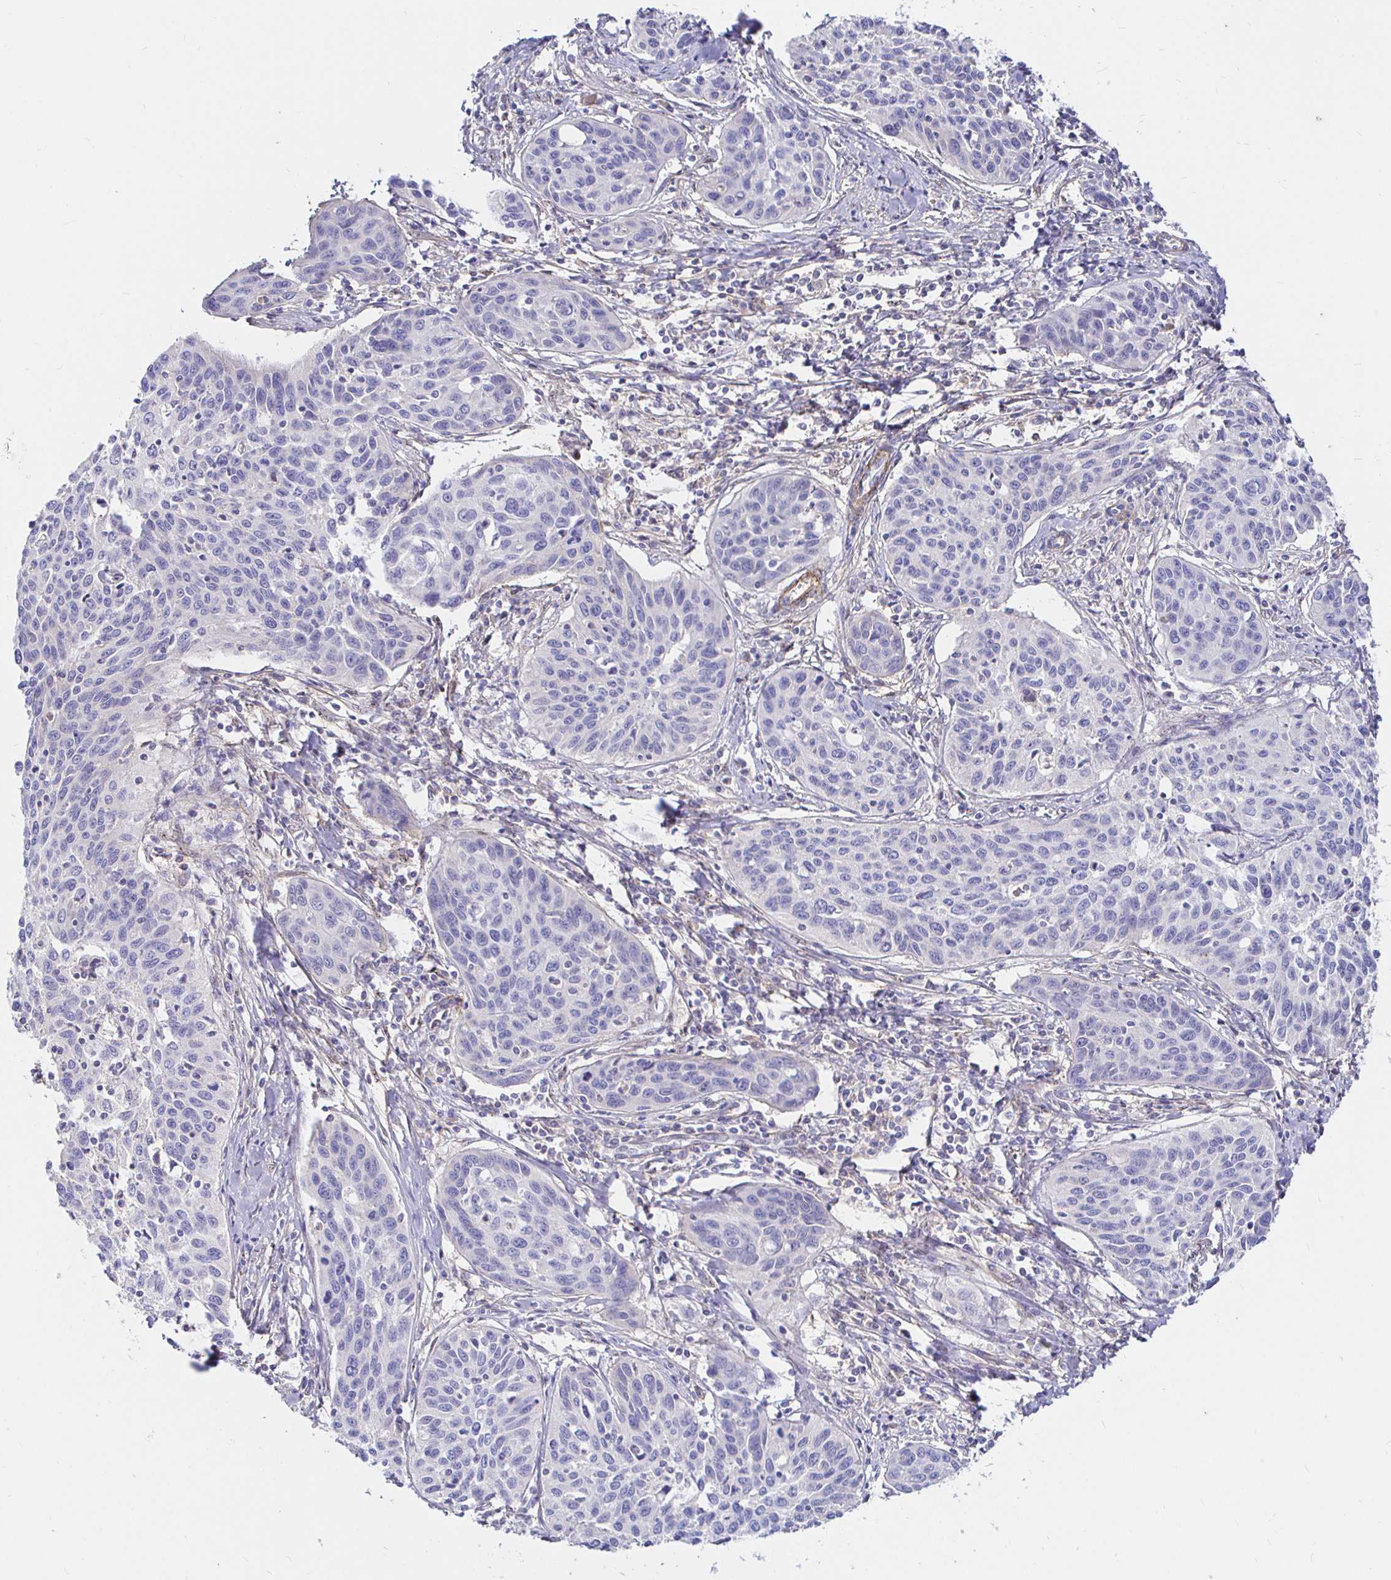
{"staining": {"intensity": "negative", "quantity": "none", "location": "none"}, "tissue": "cervical cancer", "cell_type": "Tumor cells", "image_type": "cancer", "snomed": [{"axis": "morphology", "description": "Squamous cell carcinoma, NOS"}, {"axis": "topography", "description": "Cervix"}], "caption": "IHC of human cervical cancer exhibits no positivity in tumor cells.", "gene": "PALM2AKAP2", "patient": {"sex": "female", "age": 31}}